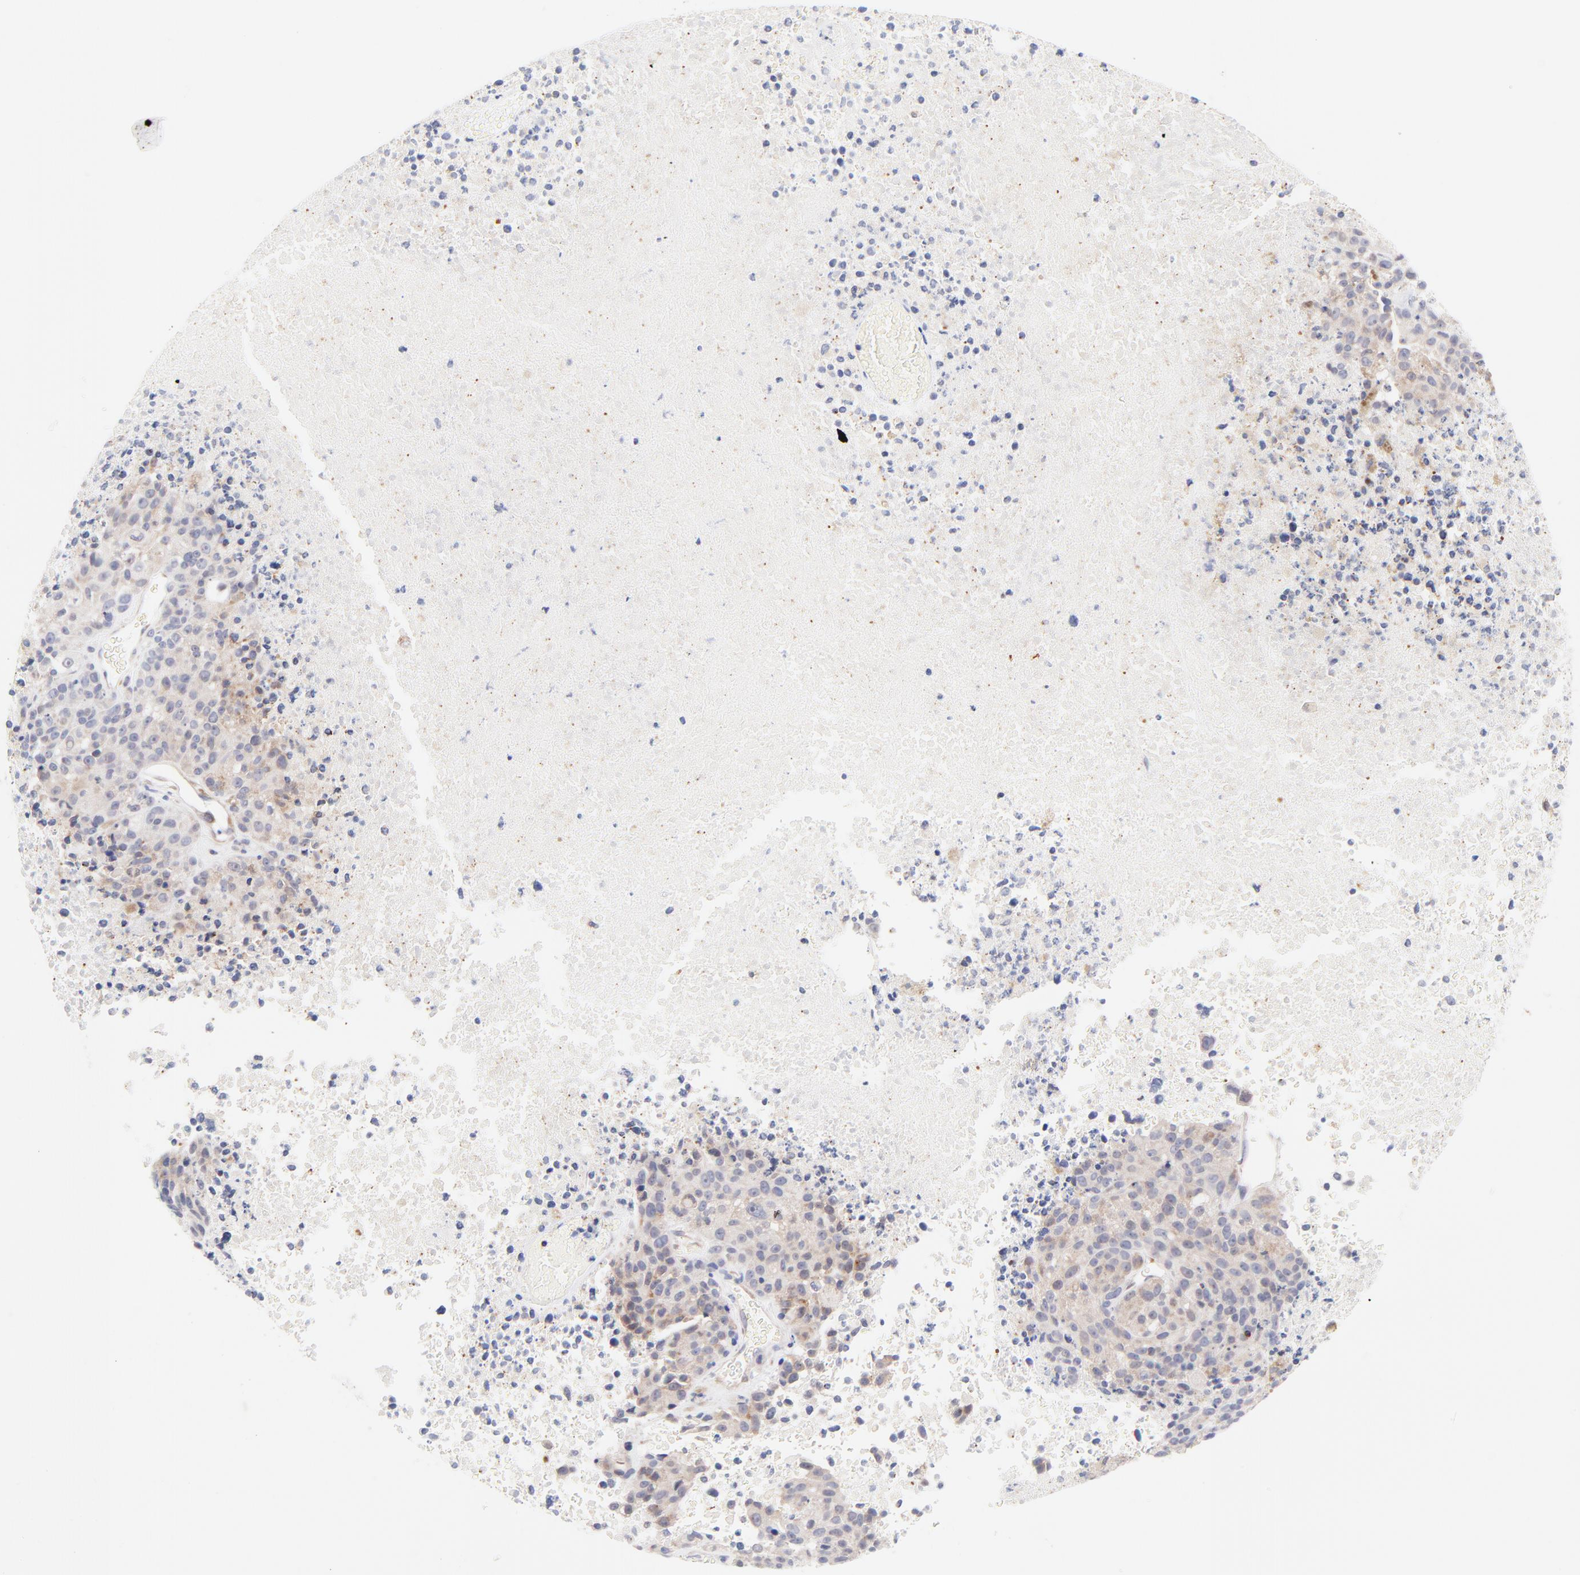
{"staining": {"intensity": "weak", "quantity": ">75%", "location": "cytoplasmic/membranous"}, "tissue": "melanoma", "cell_type": "Tumor cells", "image_type": "cancer", "snomed": [{"axis": "morphology", "description": "Malignant melanoma, Metastatic site"}, {"axis": "topography", "description": "Cerebral cortex"}], "caption": "Brown immunohistochemical staining in melanoma shows weak cytoplasmic/membranous staining in about >75% of tumor cells.", "gene": "AFF2", "patient": {"sex": "female", "age": 52}}